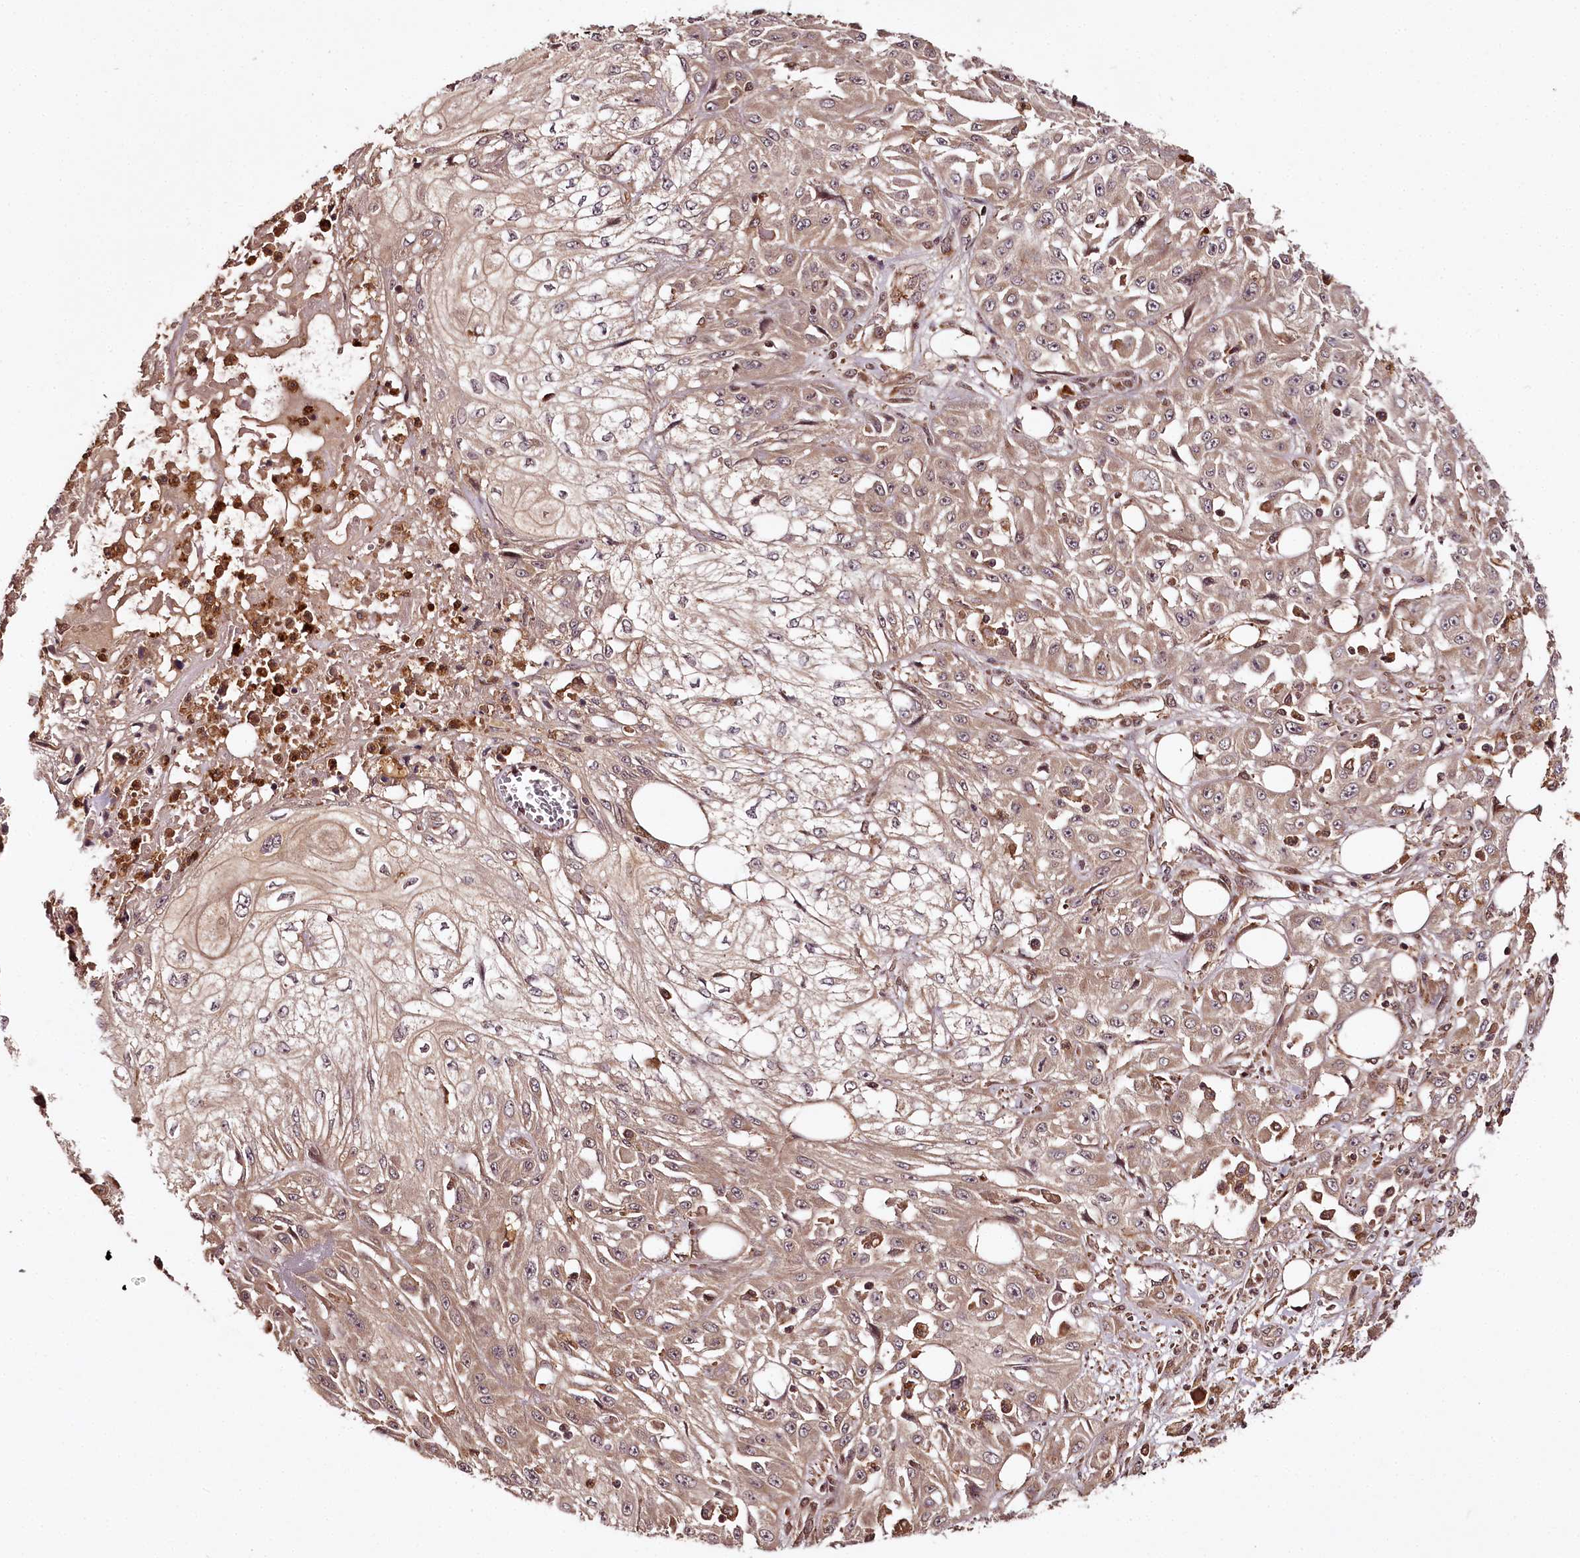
{"staining": {"intensity": "weak", "quantity": ">75%", "location": "cytoplasmic/membranous"}, "tissue": "skin cancer", "cell_type": "Tumor cells", "image_type": "cancer", "snomed": [{"axis": "morphology", "description": "Squamous cell carcinoma, NOS"}, {"axis": "morphology", "description": "Squamous cell carcinoma, metastatic, NOS"}, {"axis": "topography", "description": "Skin"}, {"axis": "topography", "description": "Lymph node"}], "caption": "A brown stain shows weak cytoplasmic/membranous positivity of a protein in skin cancer tumor cells.", "gene": "TTC12", "patient": {"sex": "male", "age": 75}}